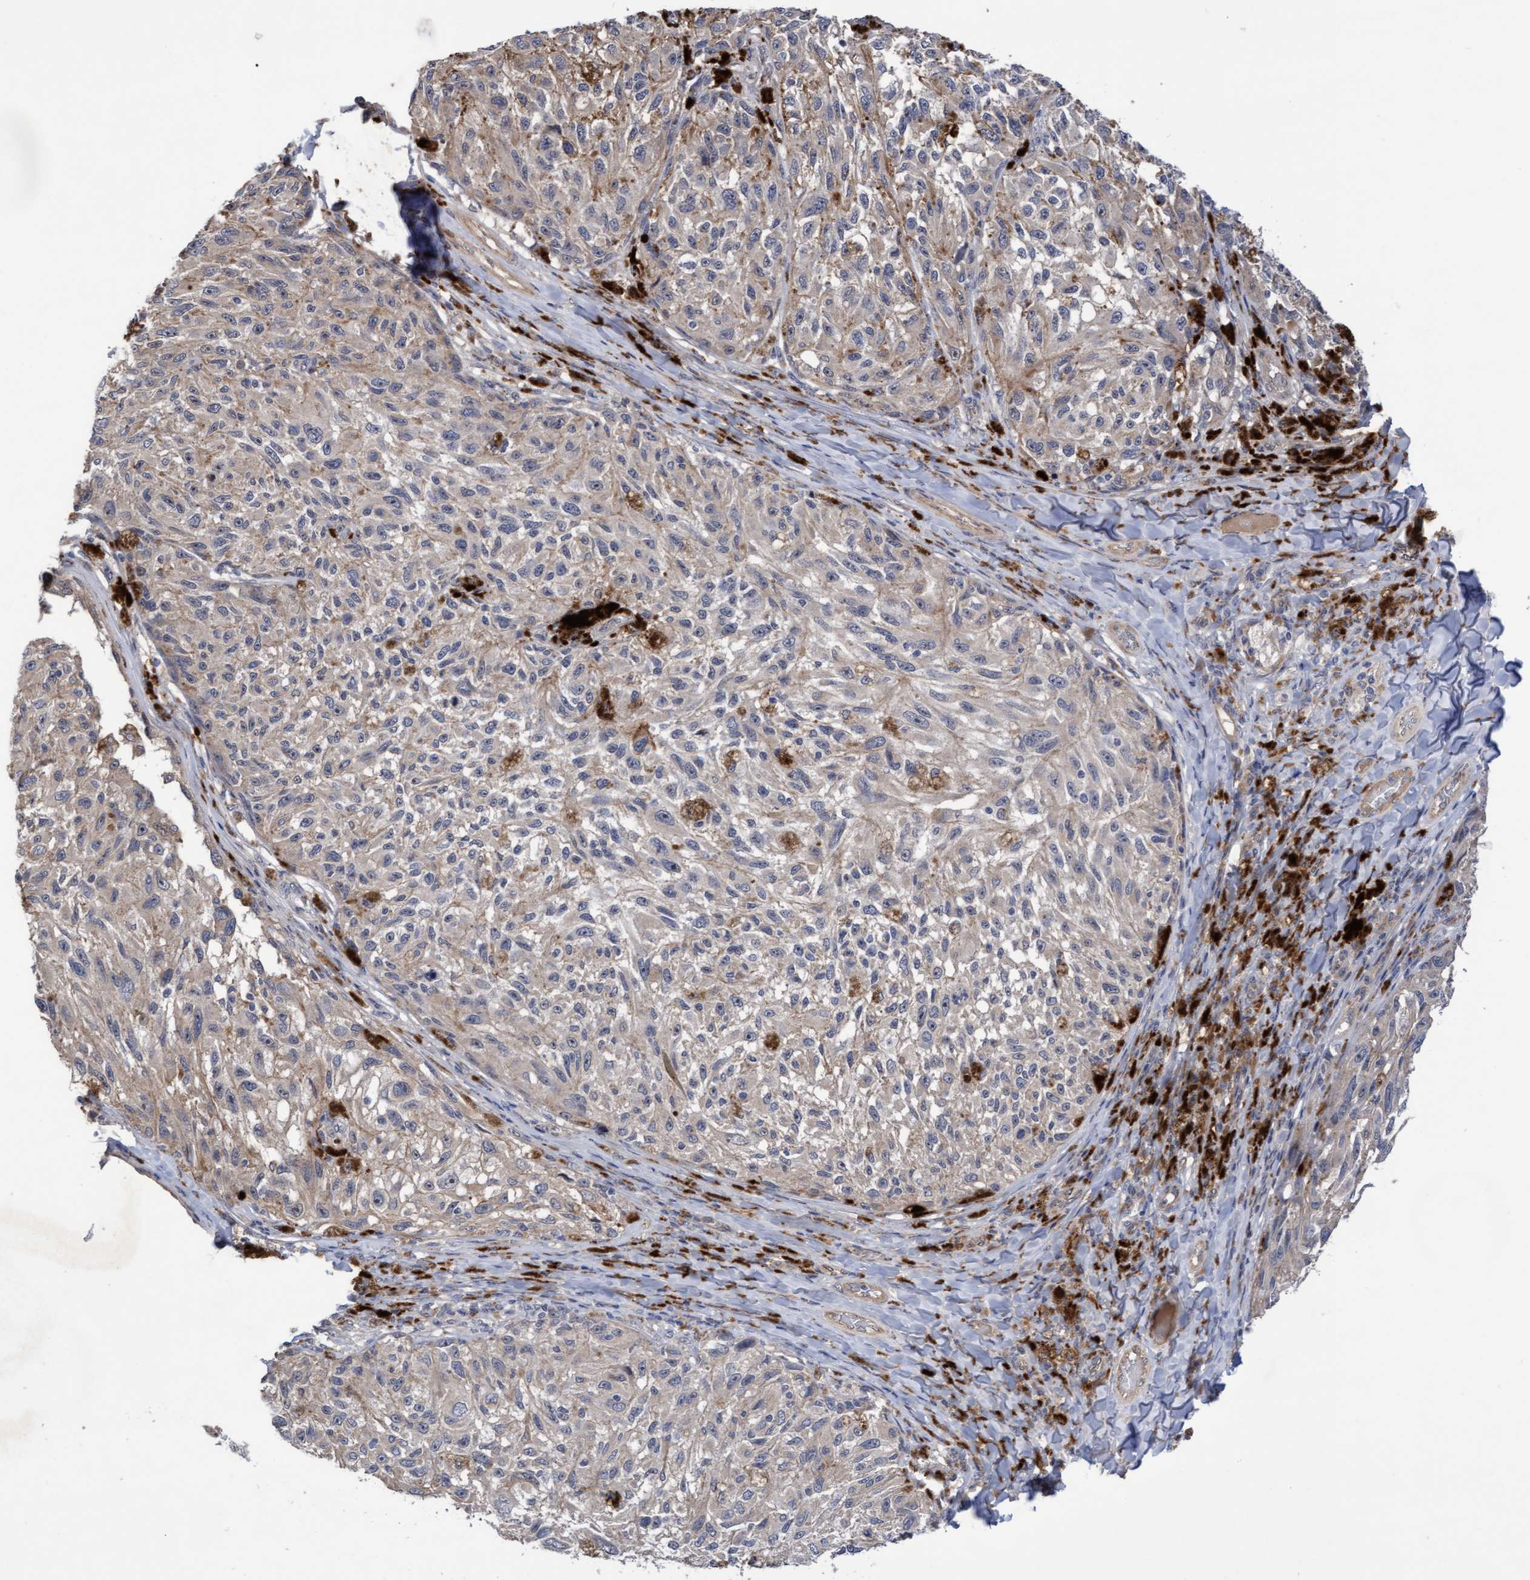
{"staining": {"intensity": "negative", "quantity": "none", "location": "none"}, "tissue": "melanoma", "cell_type": "Tumor cells", "image_type": "cancer", "snomed": [{"axis": "morphology", "description": "Malignant melanoma, NOS"}, {"axis": "topography", "description": "Skin"}], "caption": "This is an IHC photomicrograph of malignant melanoma. There is no positivity in tumor cells.", "gene": "COBL", "patient": {"sex": "female", "age": 73}}